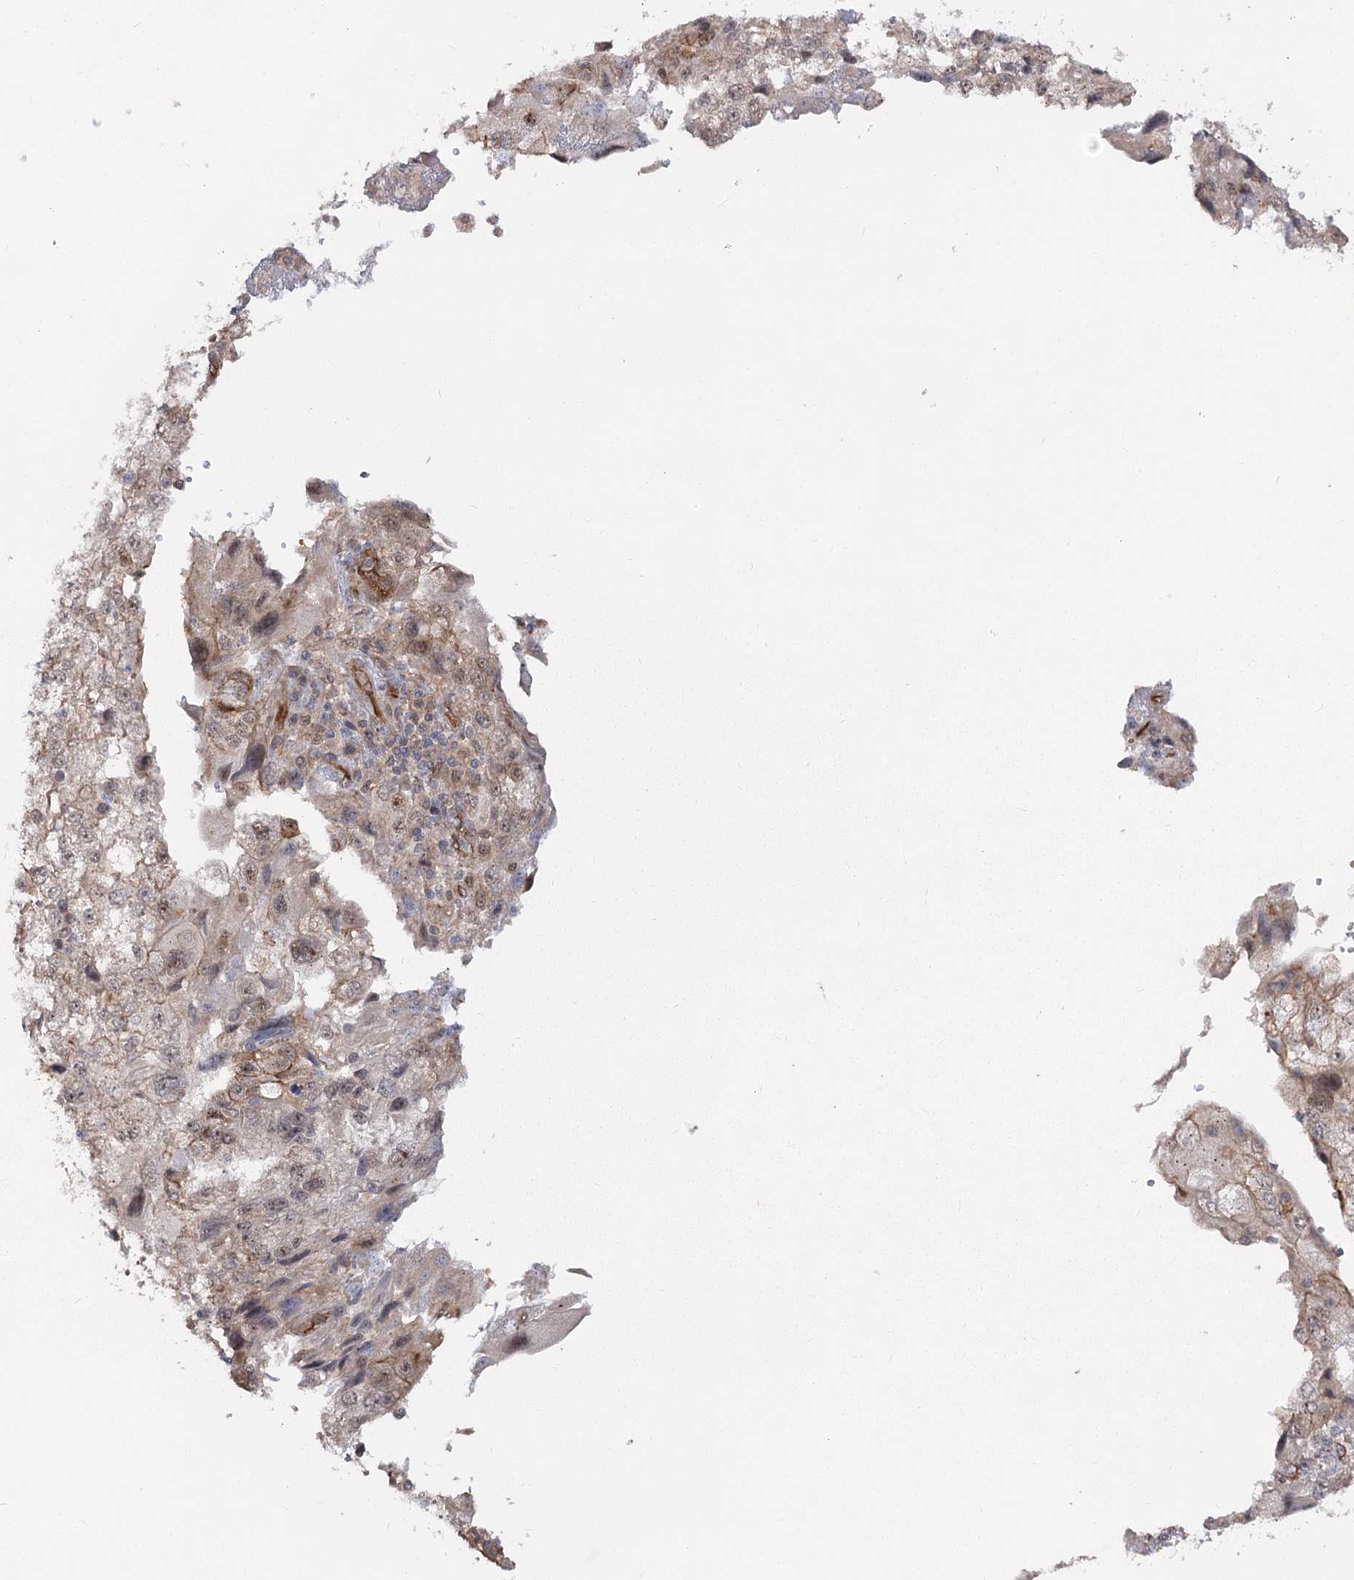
{"staining": {"intensity": "weak", "quantity": "<25%", "location": "cytoplasmic/membranous,nuclear"}, "tissue": "endometrial cancer", "cell_type": "Tumor cells", "image_type": "cancer", "snomed": [{"axis": "morphology", "description": "Adenocarcinoma, NOS"}, {"axis": "topography", "description": "Endometrium"}], "caption": "Tumor cells are negative for protein expression in human endometrial cancer. (DAB (3,3'-diaminobenzidine) immunohistochemistry, high magnification).", "gene": "RPP14", "patient": {"sex": "female", "age": 49}}